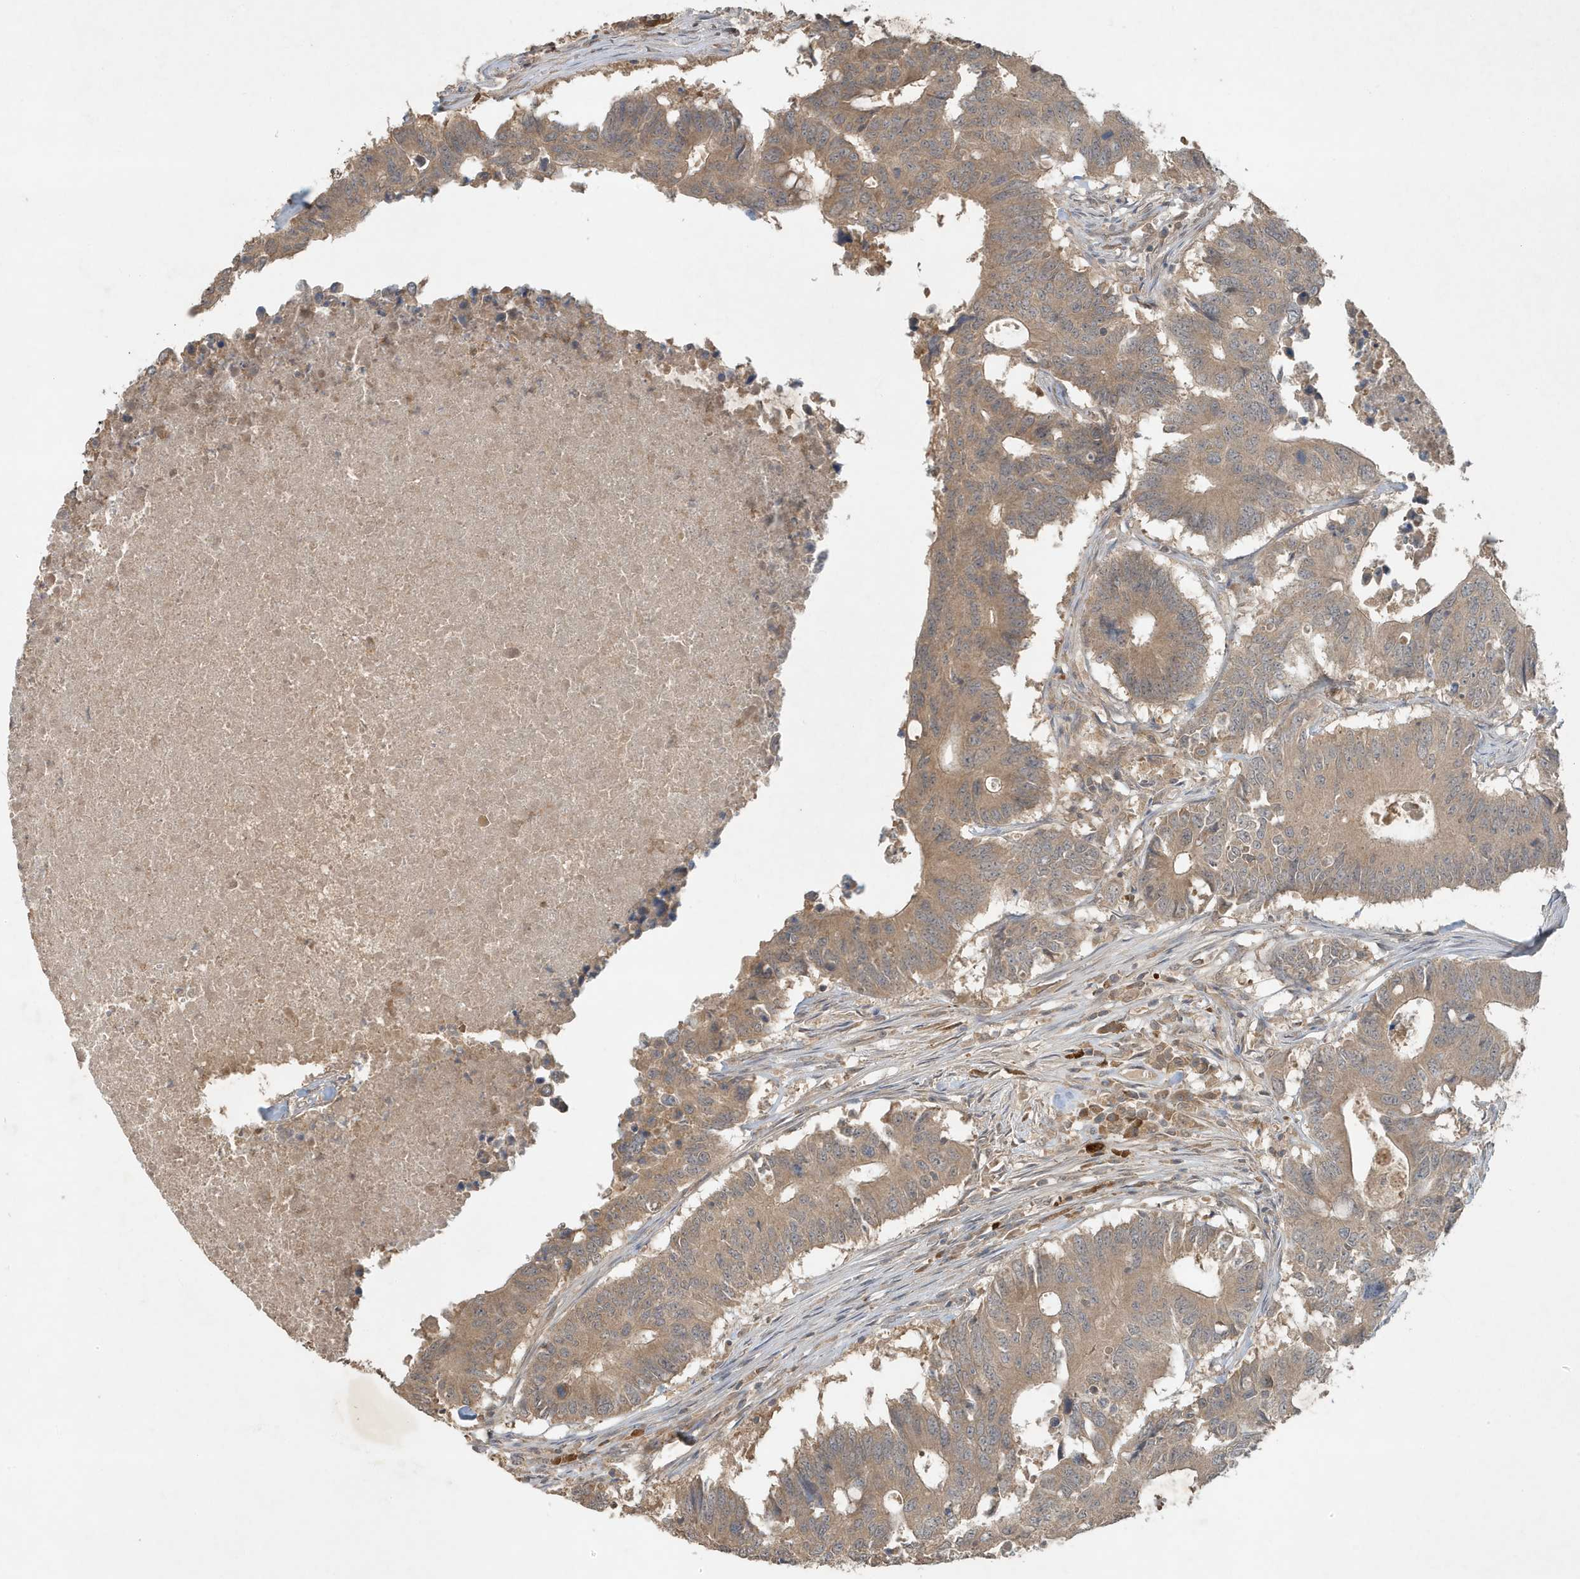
{"staining": {"intensity": "moderate", "quantity": ">75%", "location": "cytoplasmic/membranous"}, "tissue": "colorectal cancer", "cell_type": "Tumor cells", "image_type": "cancer", "snomed": [{"axis": "morphology", "description": "Adenocarcinoma, NOS"}, {"axis": "topography", "description": "Colon"}], "caption": "A medium amount of moderate cytoplasmic/membranous positivity is seen in approximately >75% of tumor cells in colorectal adenocarcinoma tissue. Using DAB (3,3'-diaminobenzidine) (brown) and hematoxylin (blue) stains, captured at high magnification using brightfield microscopy.", "gene": "ABCB9", "patient": {"sex": "male", "age": 71}}